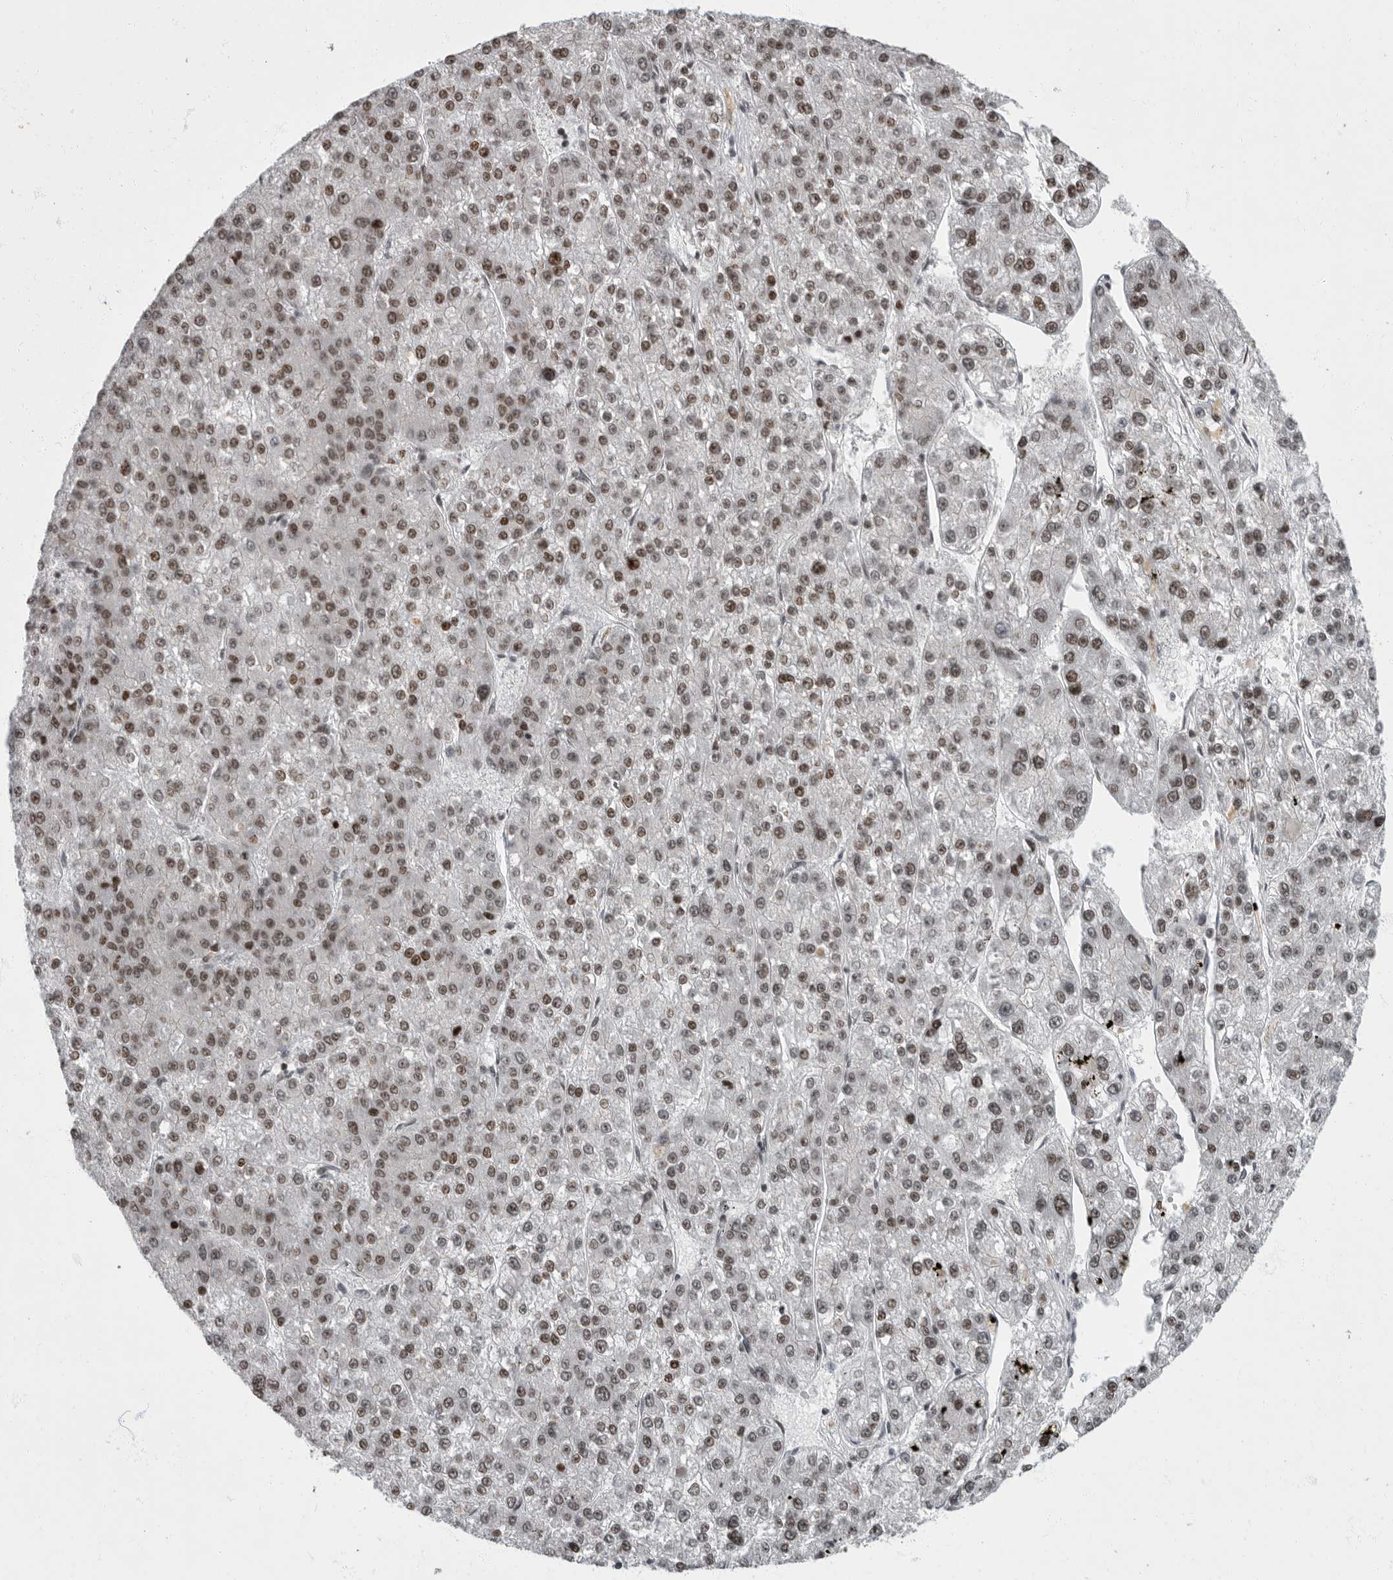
{"staining": {"intensity": "moderate", "quantity": ">75%", "location": "nuclear"}, "tissue": "liver cancer", "cell_type": "Tumor cells", "image_type": "cancer", "snomed": [{"axis": "morphology", "description": "Carcinoma, Hepatocellular, NOS"}, {"axis": "topography", "description": "Liver"}], "caption": "Tumor cells reveal medium levels of moderate nuclear positivity in approximately >75% of cells in human hepatocellular carcinoma (liver). Immunohistochemistry (ihc) stains the protein in brown and the nuclei are stained blue.", "gene": "EVI5", "patient": {"sex": "female", "age": 73}}